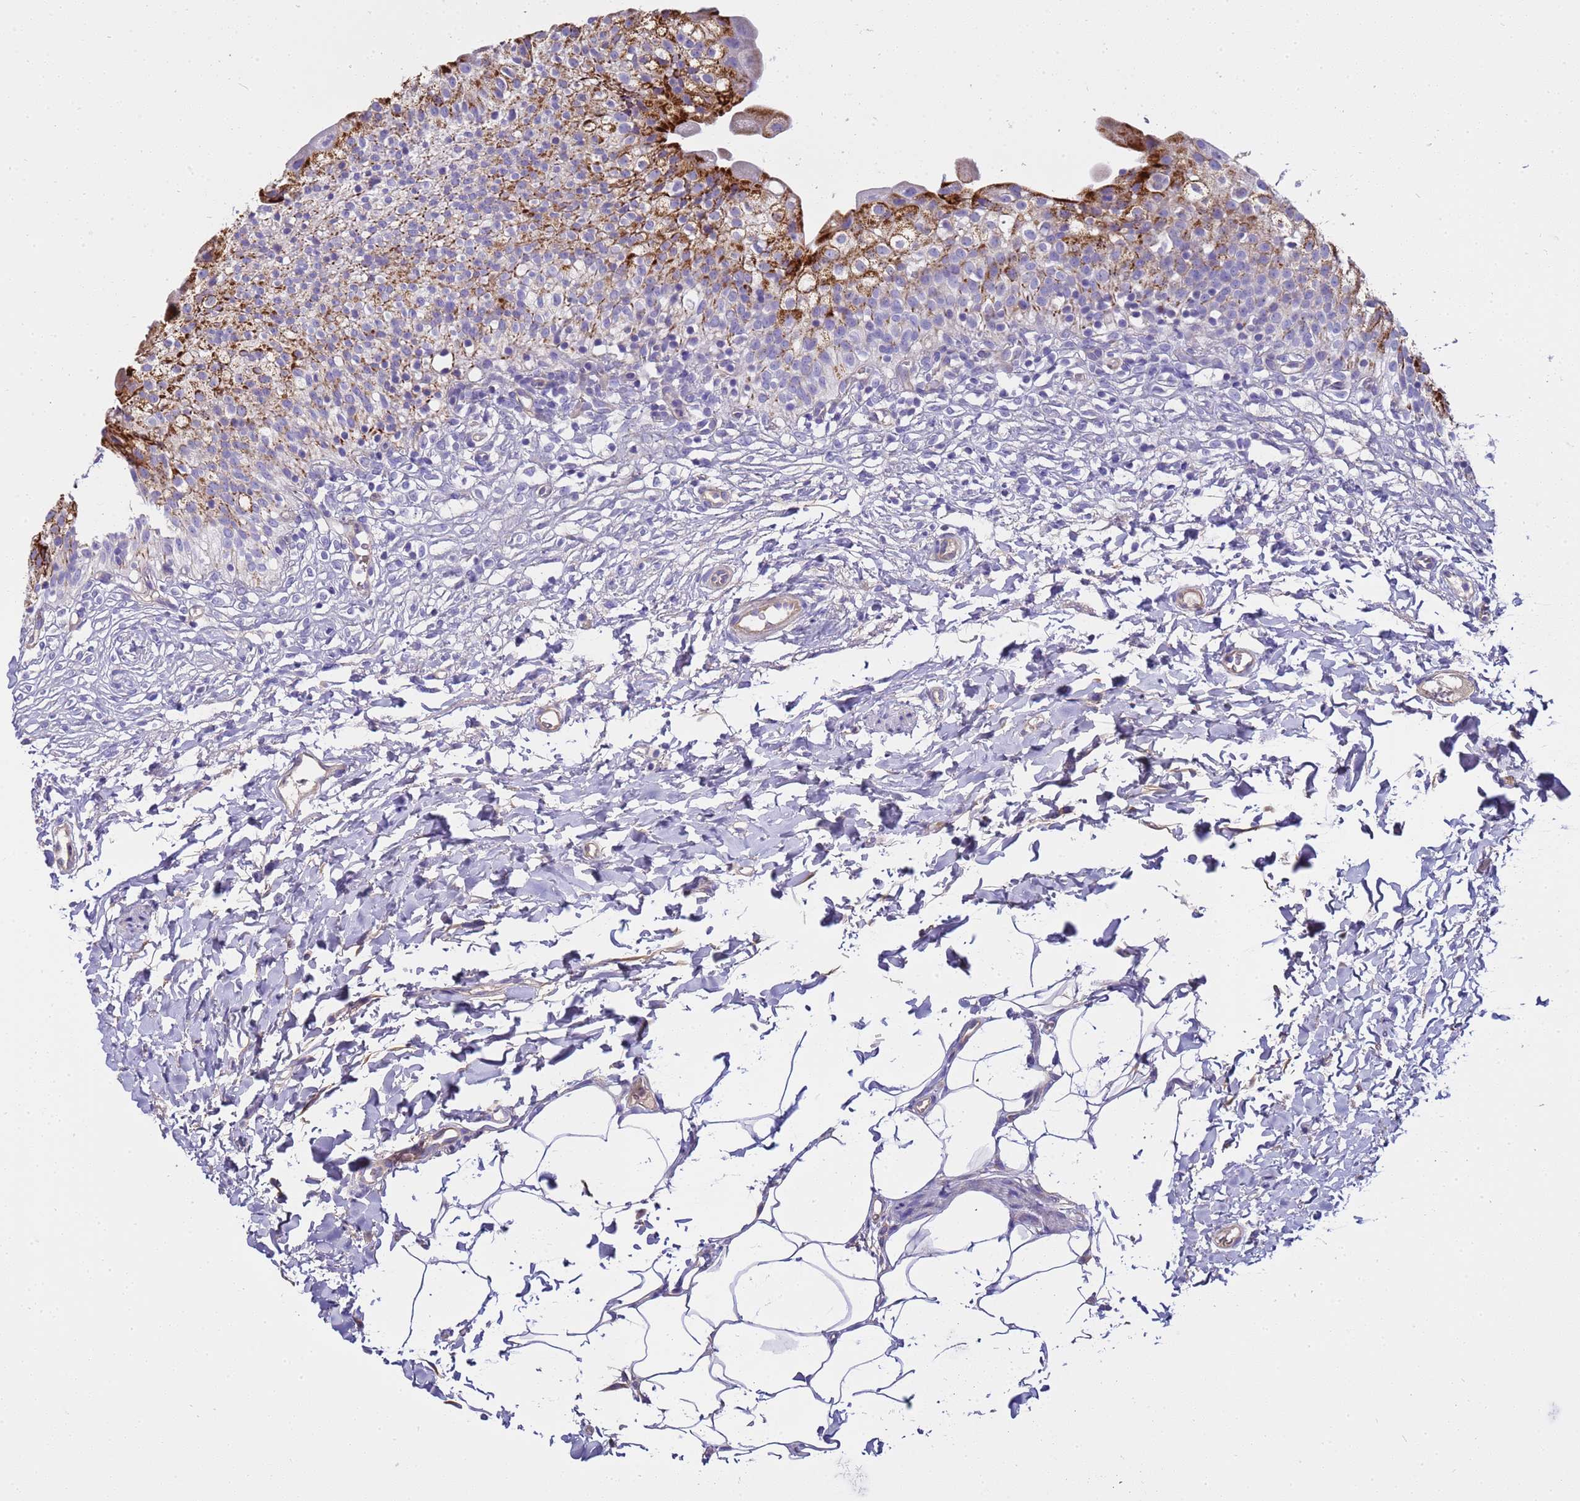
{"staining": {"intensity": "strong", "quantity": "25%-75%", "location": "cytoplasmic/membranous"}, "tissue": "urinary bladder", "cell_type": "Urothelial cells", "image_type": "normal", "snomed": [{"axis": "morphology", "description": "Normal tissue, NOS"}, {"axis": "topography", "description": "Urinary bladder"}], "caption": "High-power microscopy captured an immunohistochemistry (IHC) photomicrograph of normal urinary bladder, revealing strong cytoplasmic/membranous staining in approximately 25%-75% of urothelial cells. (DAB (3,3'-diaminobenzidine) IHC, brown staining for protein, blue staining for nuclei).", "gene": "RIPPLY2", "patient": {"sex": "male", "age": 55}}